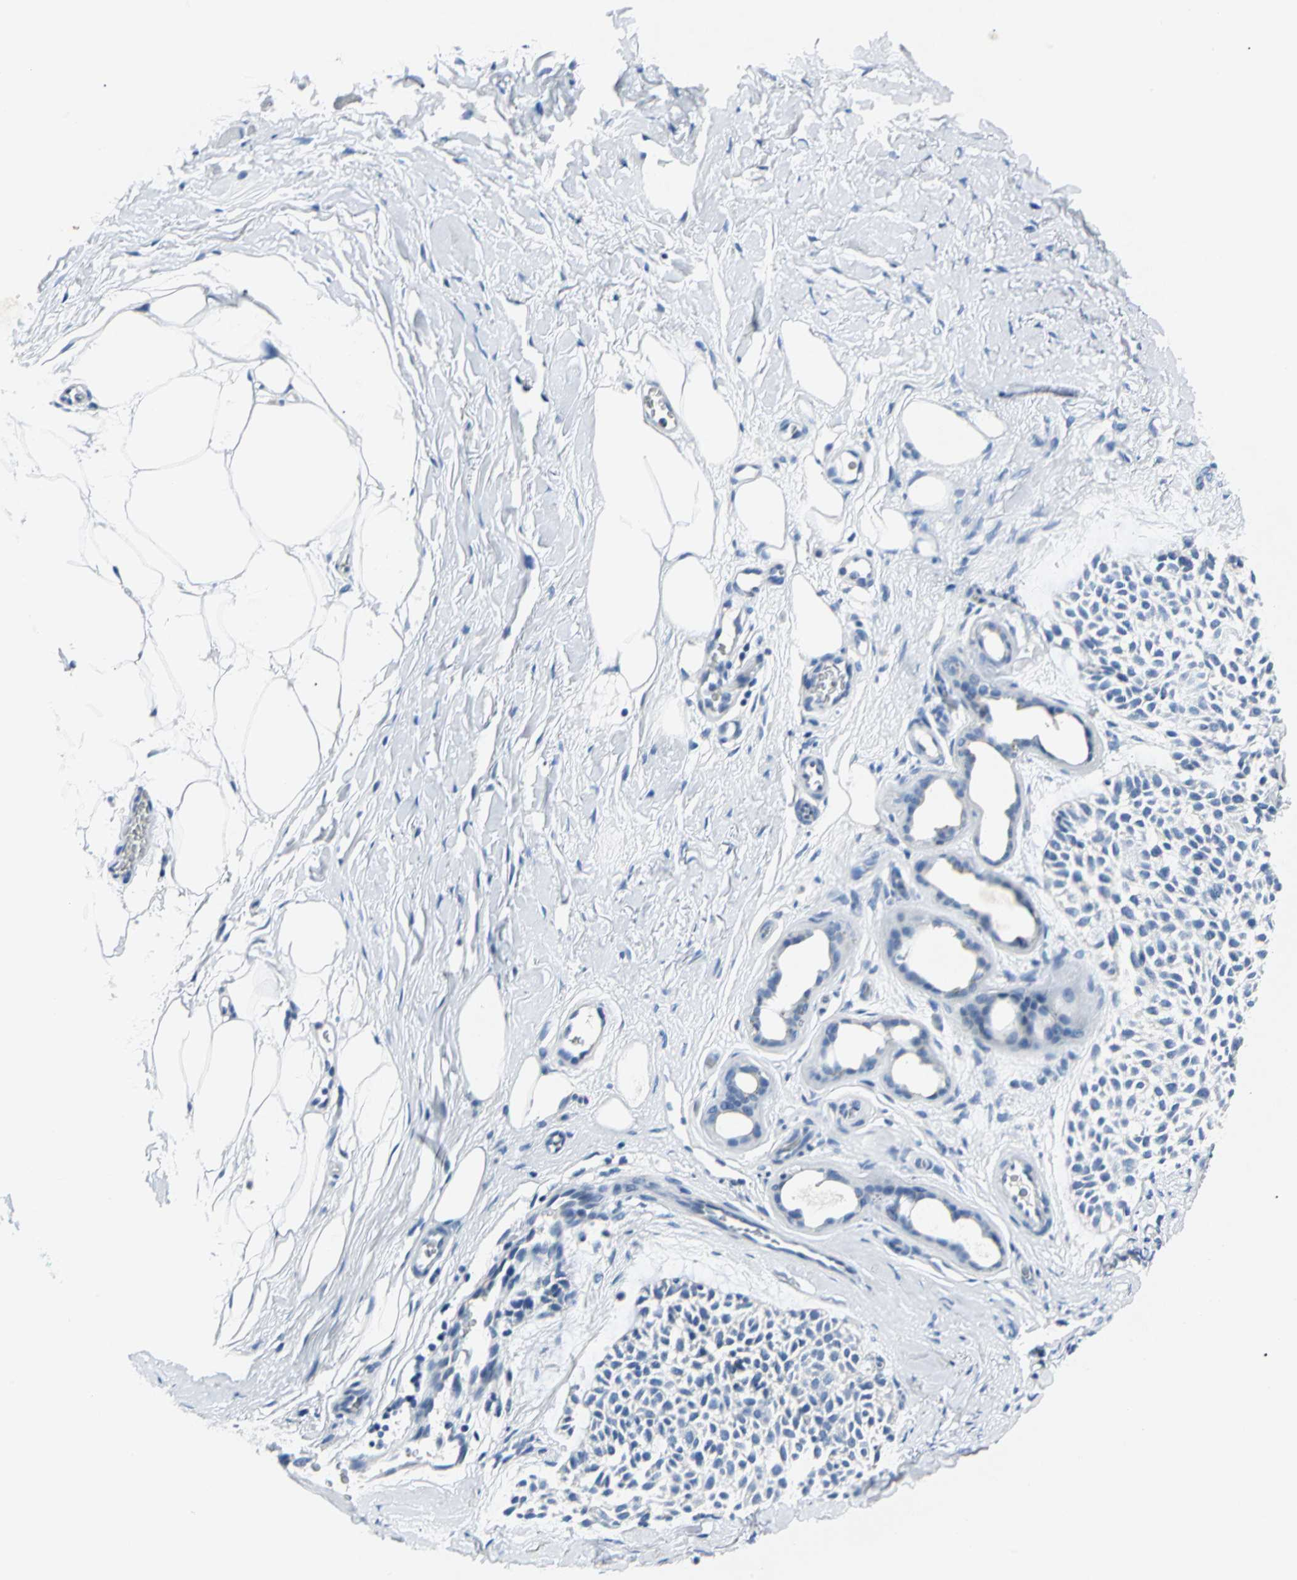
{"staining": {"intensity": "negative", "quantity": "none", "location": "none"}, "tissue": "skin cancer", "cell_type": "Tumor cells", "image_type": "cancer", "snomed": [{"axis": "morphology", "description": "Normal tissue, NOS"}, {"axis": "morphology", "description": "Basal cell carcinoma"}, {"axis": "topography", "description": "Skin"}], "caption": "High power microscopy image of an immunohistochemistry (IHC) image of skin cancer (basal cell carcinoma), revealing no significant staining in tumor cells.", "gene": "RIPOR1", "patient": {"sex": "female", "age": 70}}